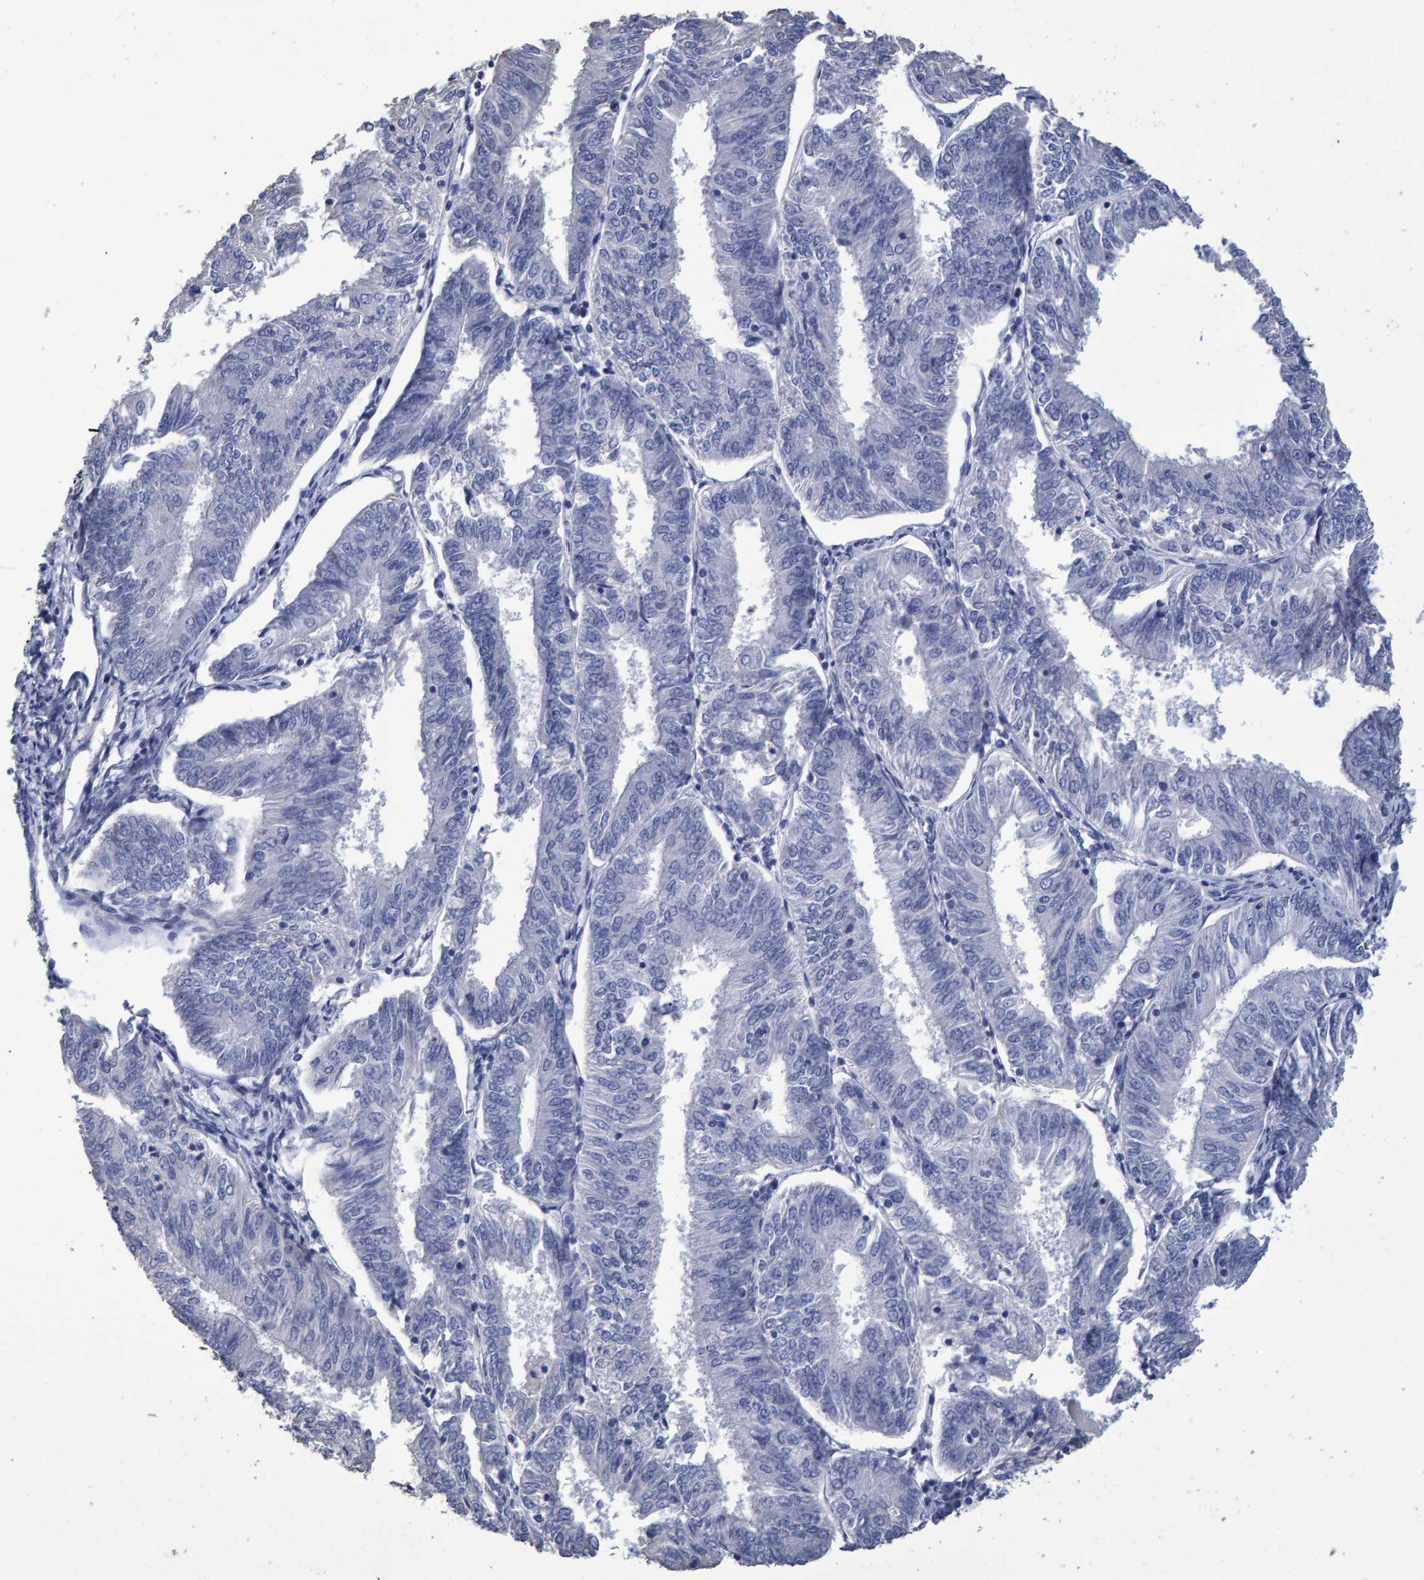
{"staining": {"intensity": "negative", "quantity": "none", "location": "none"}, "tissue": "endometrial cancer", "cell_type": "Tumor cells", "image_type": "cancer", "snomed": [{"axis": "morphology", "description": "Adenocarcinoma, NOS"}, {"axis": "topography", "description": "Endometrium"}], "caption": "IHC histopathology image of neoplastic tissue: human endometrial cancer stained with DAB exhibits no significant protein expression in tumor cells. (Stains: DAB immunohistochemistry (IHC) with hematoxylin counter stain, Microscopy: brightfield microscopy at high magnification).", "gene": "HEMGN", "patient": {"sex": "female", "age": 58}}